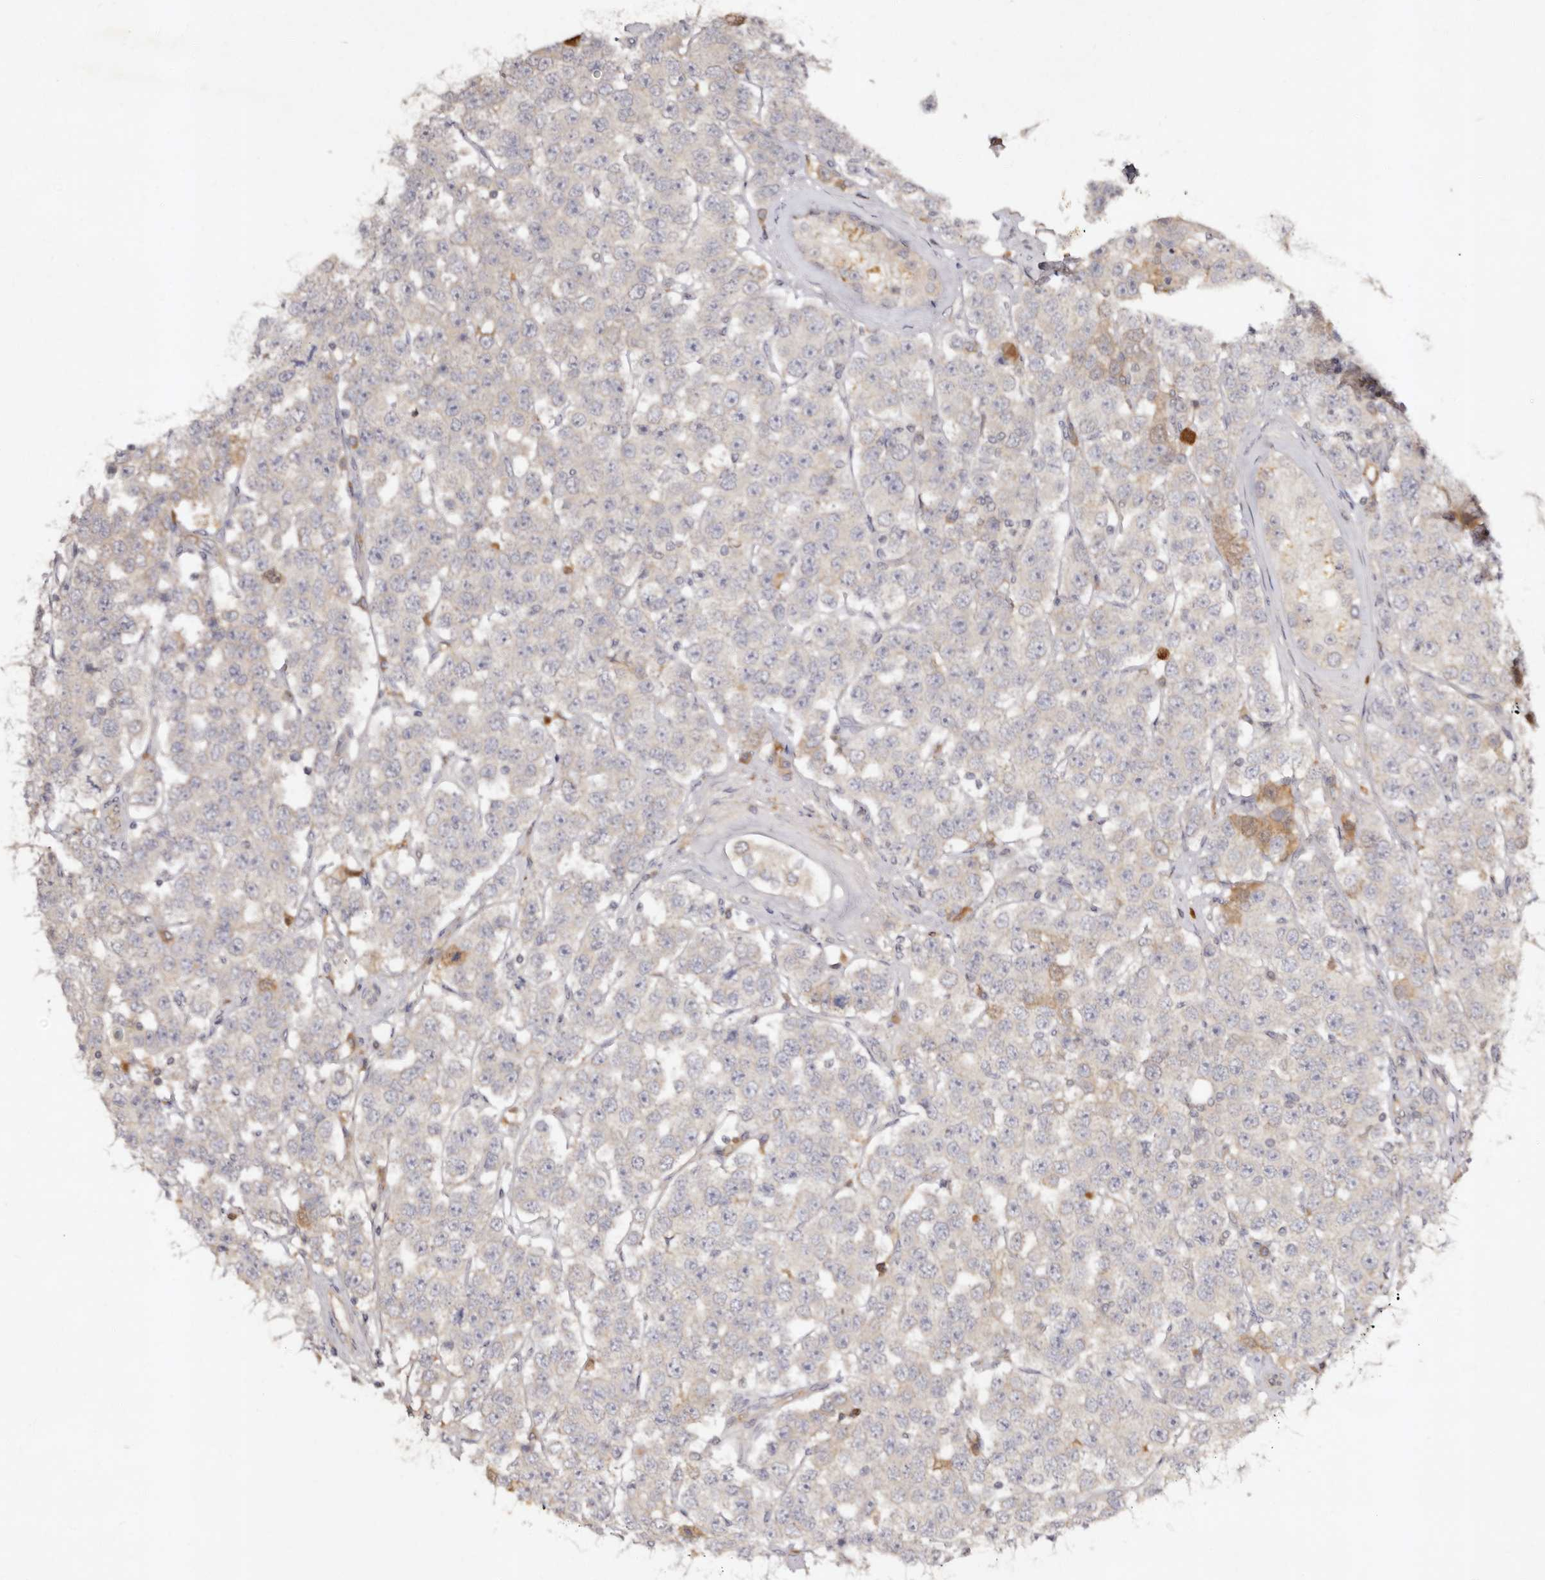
{"staining": {"intensity": "negative", "quantity": "none", "location": "none"}, "tissue": "testis cancer", "cell_type": "Tumor cells", "image_type": "cancer", "snomed": [{"axis": "morphology", "description": "Seminoma, NOS"}, {"axis": "topography", "description": "Testis"}], "caption": "IHC micrograph of neoplastic tissue: human testis cancer stained with DAB (3,3'-diaminobenzidine) reveals no significant protein expression in tumor cells. (IHC, brightfield microscopy, high magnification).", "gene": "LCORL", "patient": {"sex": "male", "age": 28}}